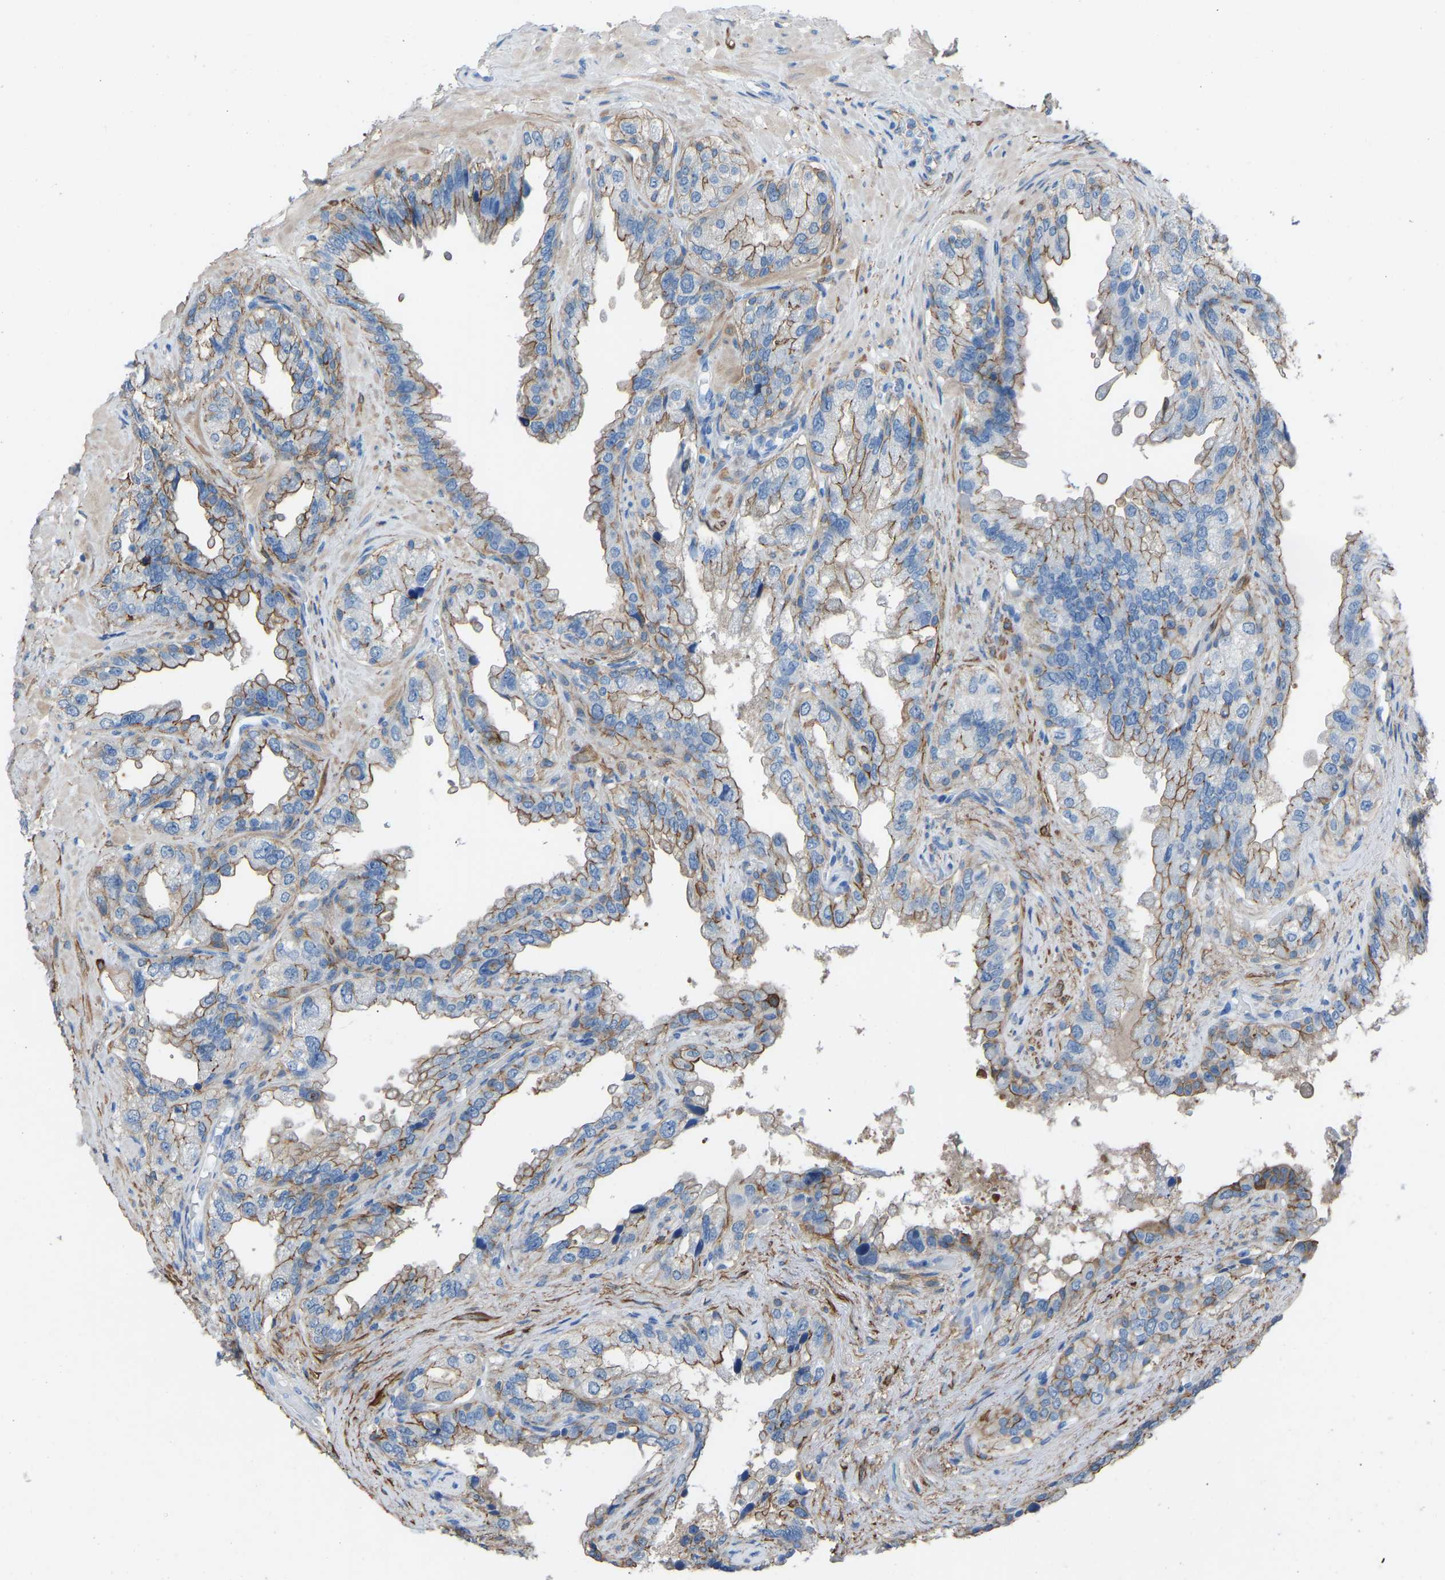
{"staining": {"intensity": "moderate", "quantity": "25%-75%", "location": "cytoplasmic/membranous"}, "tissue": "seminal vesicle", "cell_type": "Glandular cells", "image_type": "normal", "snomed": [{"axis": "morphology", "description": "Normal tissue, NOS"}, {"axis": "topography", "description": "Seminal veicle"}], "caption": "Seminal vesicle stained with a brown dye shows moderate cytoplasmic/membranous positive staining in approximately 25%-75% of glandular cells.", "gene": "MYH10", "patient": {"sex": "male", "age": 68}}